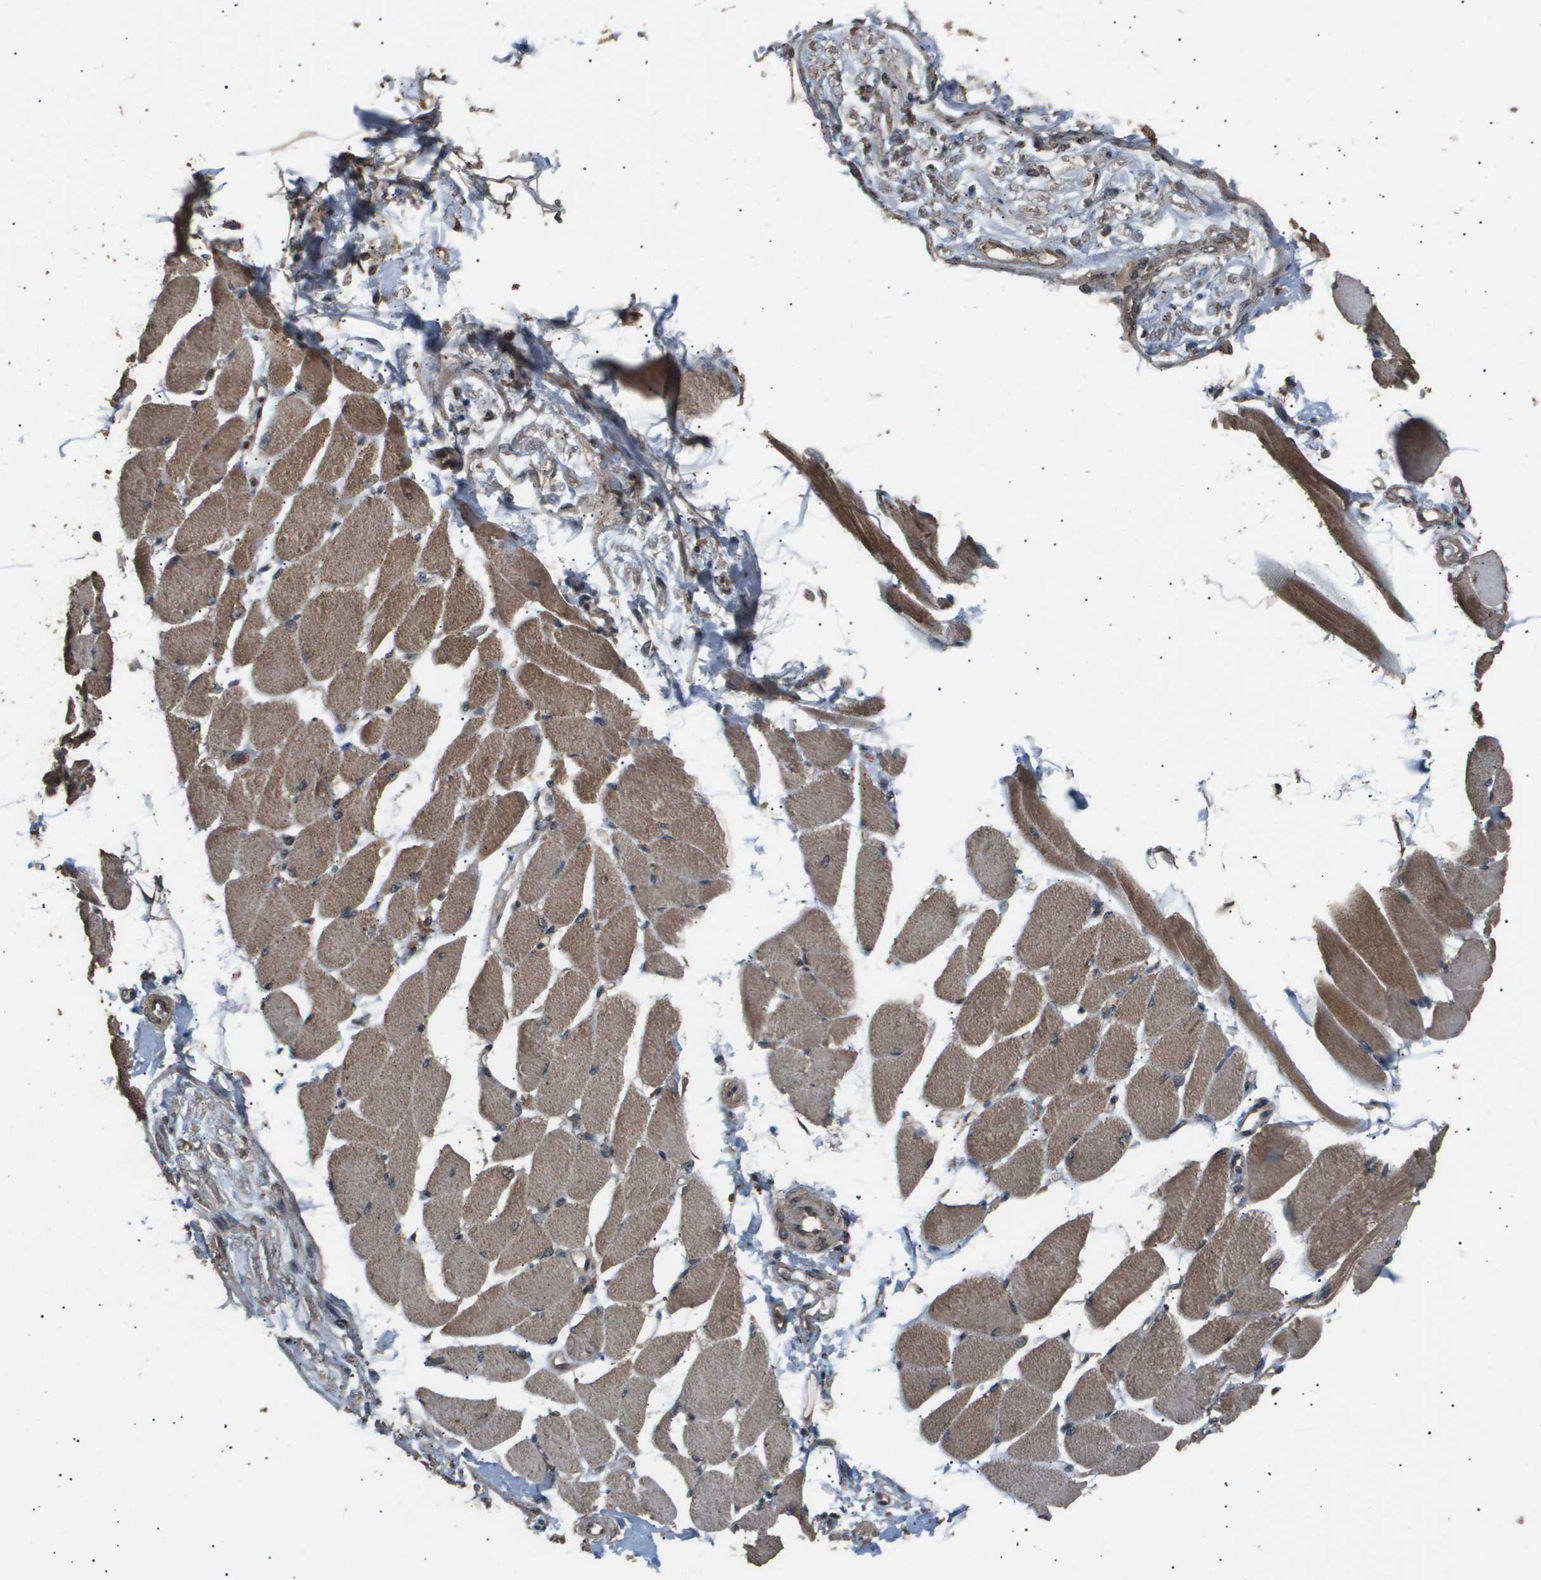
{"staining": {"intensity": "moderate", "quantity": ">75%", "location": "cytoplasmic/membranous,nuclear"}, "tissue": "skeletal muscle", "cell_type": "Myocytes", "image_type": "normal", "snomed": [{"axis": "morphology", "description": "Normal tissue, NOS"}, {"axis": "topography", "description": "Skeletal muscle"}, {"axis": "topography", "description": "Peripheral nerve tissue"}], "caption": "The image exhibits immunohistochemical staining of unremarkable skeletal muscle. There is moderate cytoplasmic/membranous,nuclear expression is identified in approximately >75% of myocytes.", "gene": "ING1", "patient": {"sex": "female", "age": 84}}